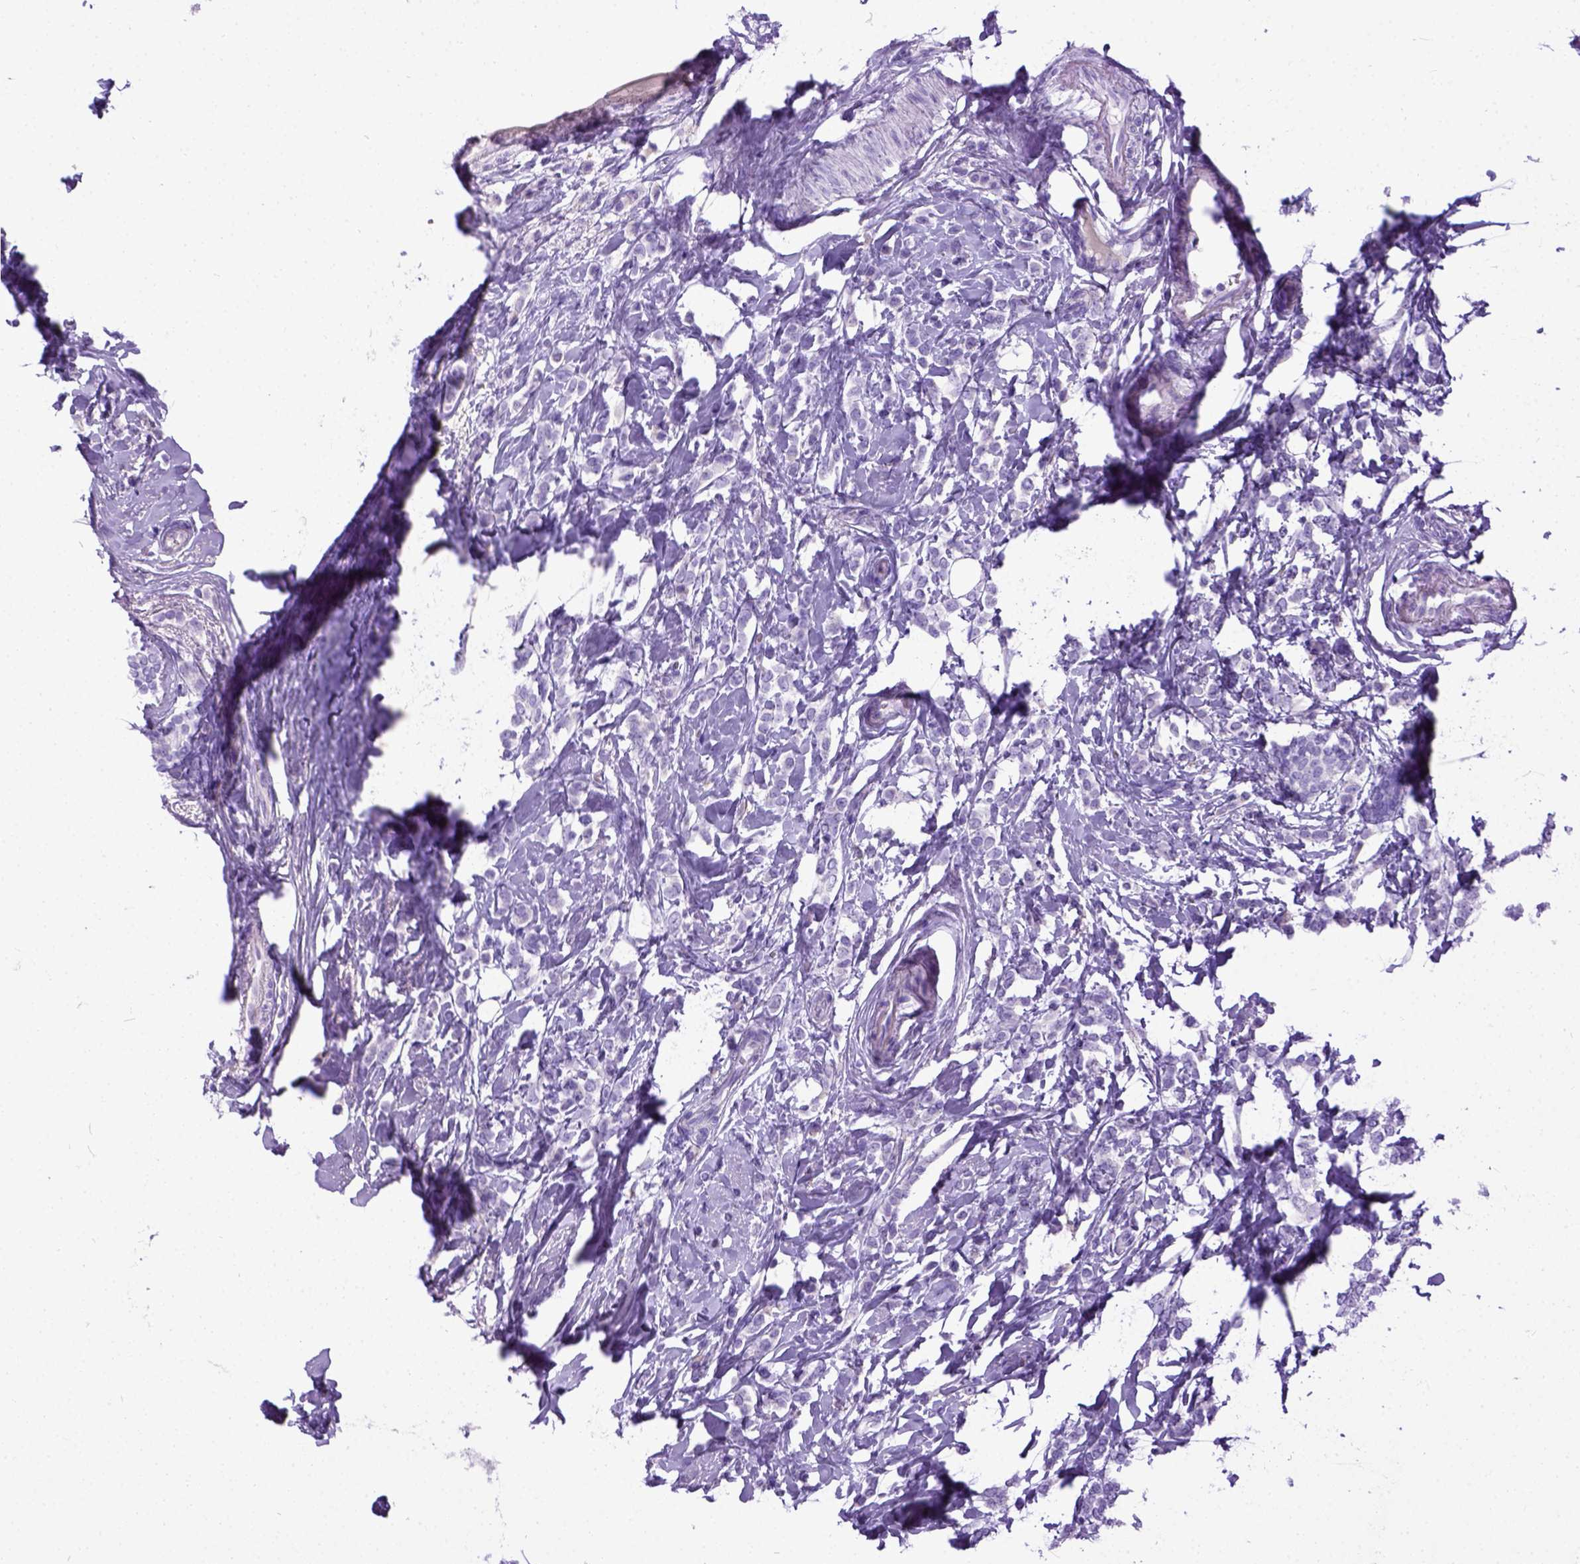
{"staining": {"intensity": "negative", "quantity": "none", "location": "none"}, "tissue": "breast cancer", "cell_type": "Tumor cells", "image_type": "cancer", "snomed": [{"axis": "morphology", "description": "Lobular carcinoma"}, {"axis": "topography", "description": "Breast"}], "caption": "The histopathology image displays no staining of tumor cells in breast cancer. (Brightfield microscopy of DAB (3,3'-diaminobenzidine) immunohistochemistry (IHC) at high magnification).", "gene": "IGF2", "patient": {"sex": "female", "age": 49}}